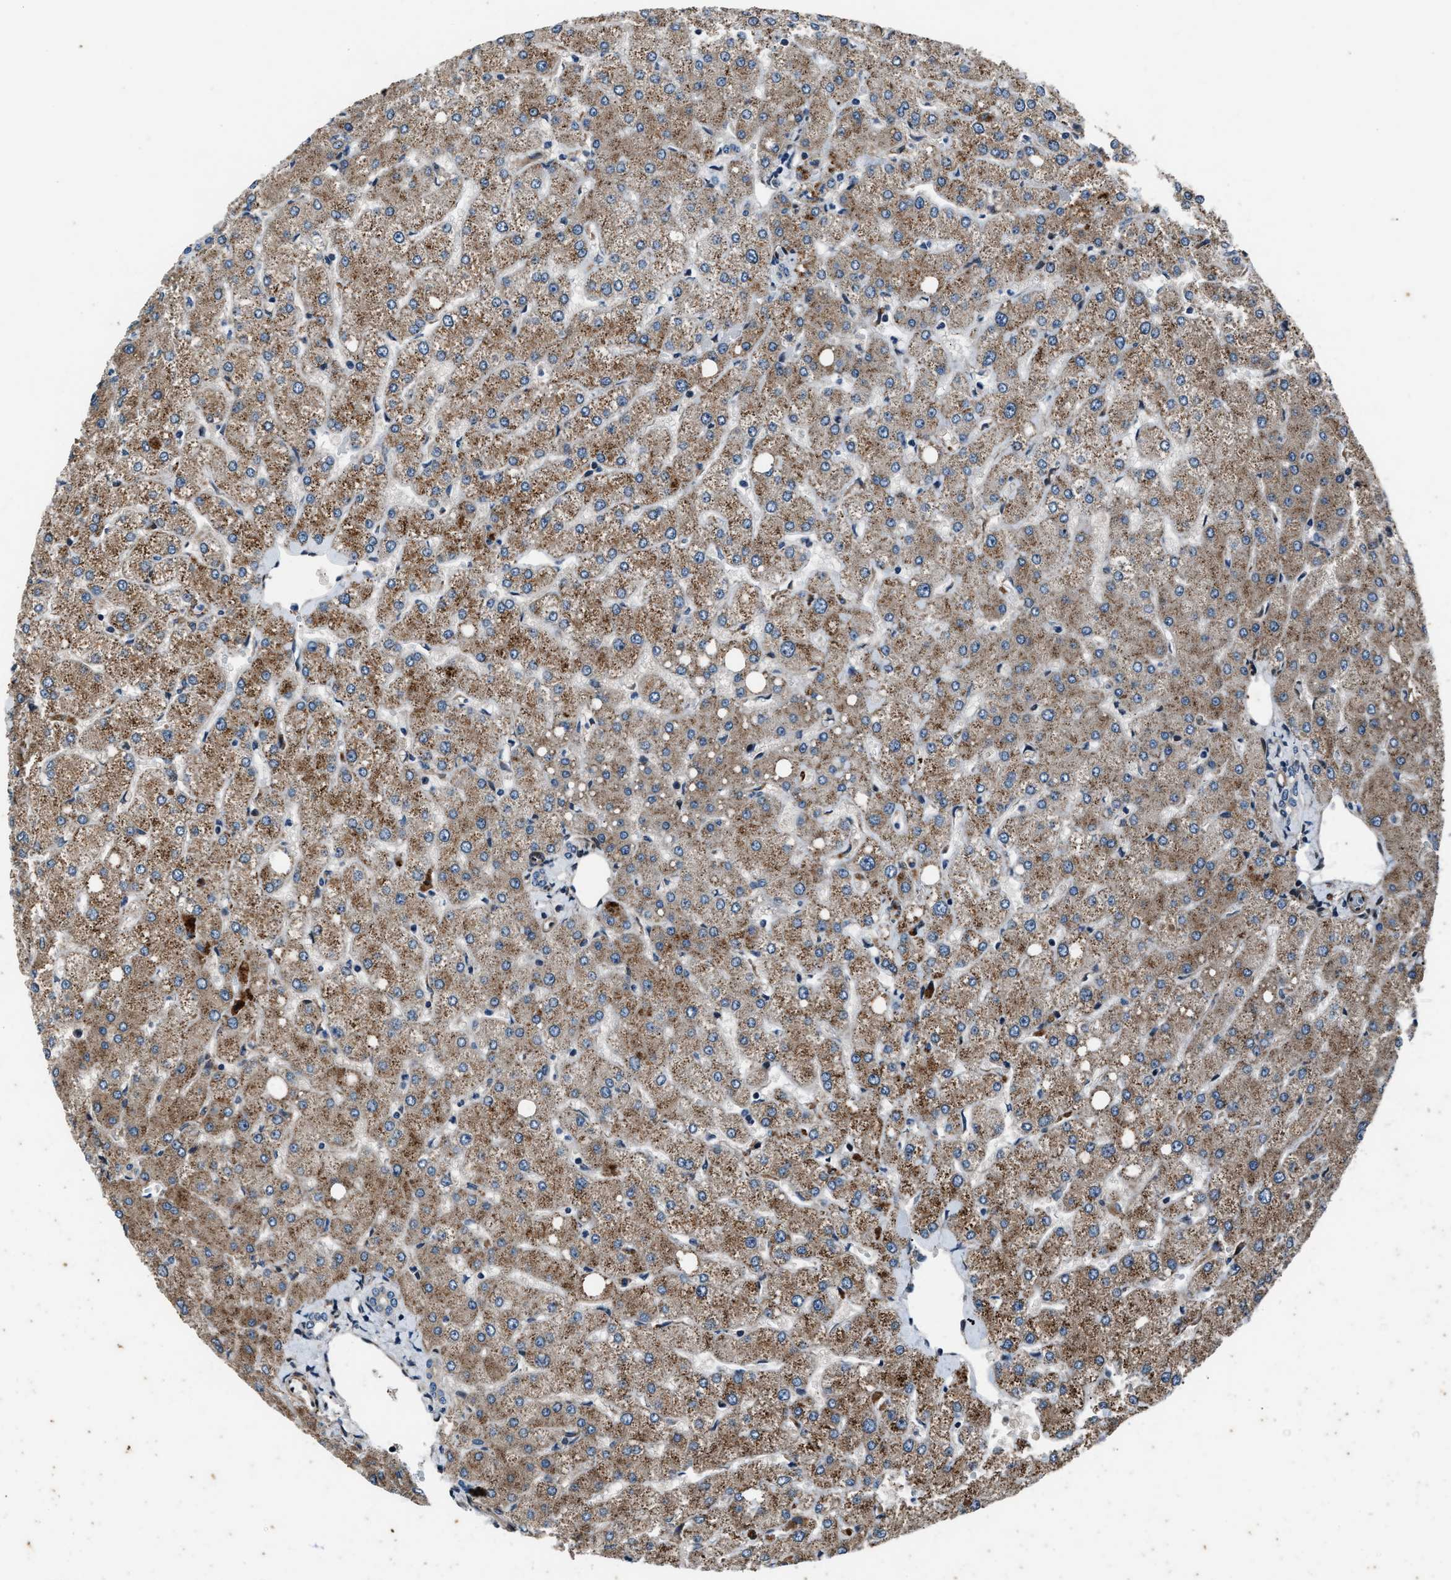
{"staining": {"intensity": "negative", "quantity": "none", "location": "none"}, "tissue": "liver", "cell_type": "Cholangiocytes", "image_type": "normal", "snomed": [{"axis": "morphology", "description": "Normal tissue, NOS"}, {"axis": "topography", "description": "Liver"}], "caption": "DAB immunohistochemical staining of unremarkable liver reveals no significant staining in cholangiocytes.", "gene": "DYNC2I1", "patient": {"sex": "female", "age": 54}}